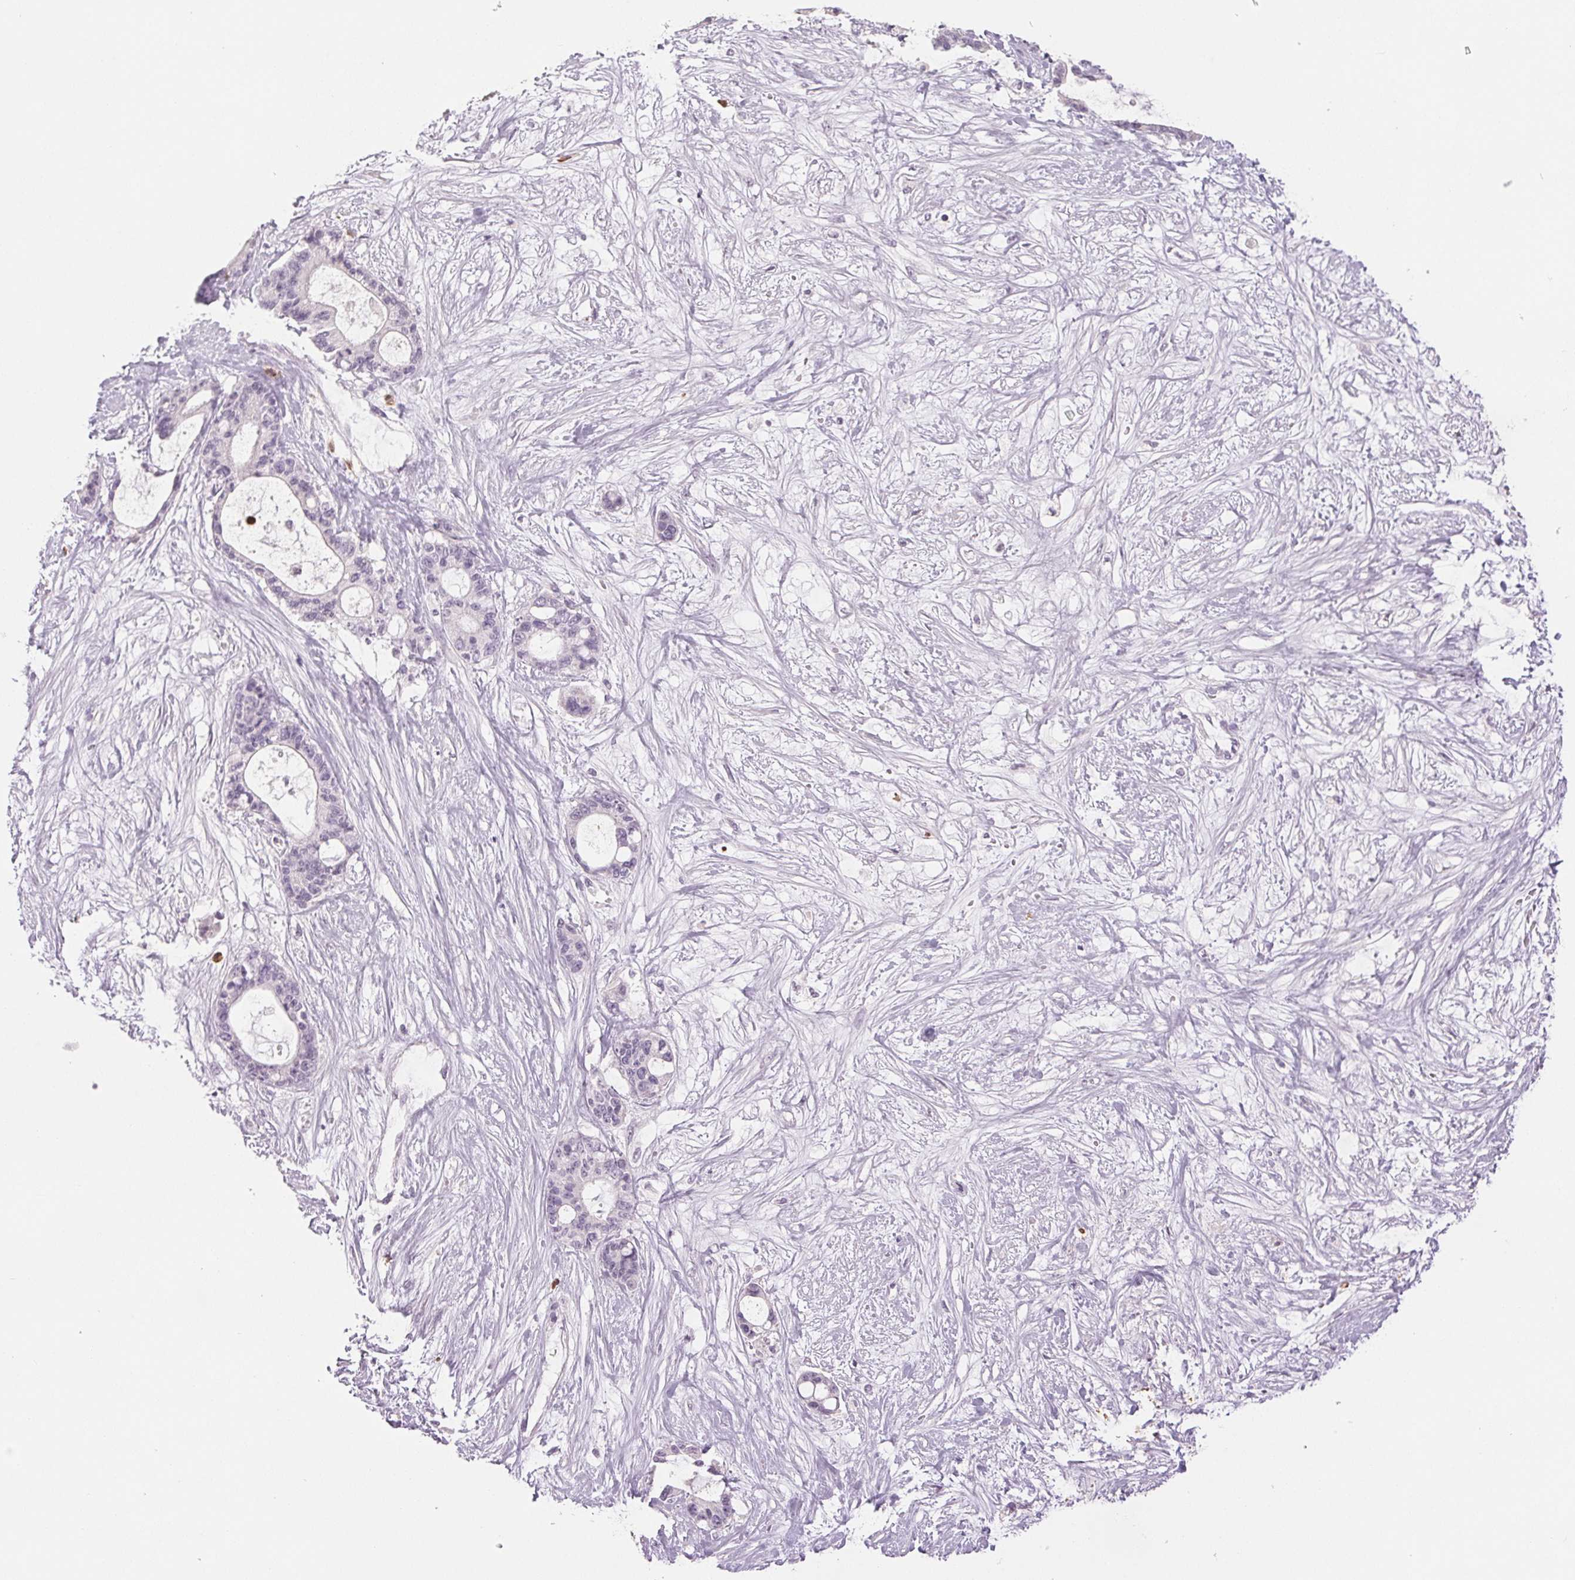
{"staining": {"intensity": "negative", "quantity": "none", "location": "none"}, "tissue": "liver cancer", "cell_type": "Tumor cells", "image_type": "cancer", "snomed": [{"axis": "morphology", "description": "Normal tissue, NOS"}, {"axis": "morphology", "description": "Cholangiocarcinoma"}, {"axis": "topography", "description": "Liver"}, {"axis": "topography", "description": "Peripheral nerve tissue"}], "caption": "Human liver cancer stained for a protein using immunohistochemistry (IHC) reveals no expression in tumor cells.", "gene": "LTF", "patient": {"sex": "female", "age": 73}}